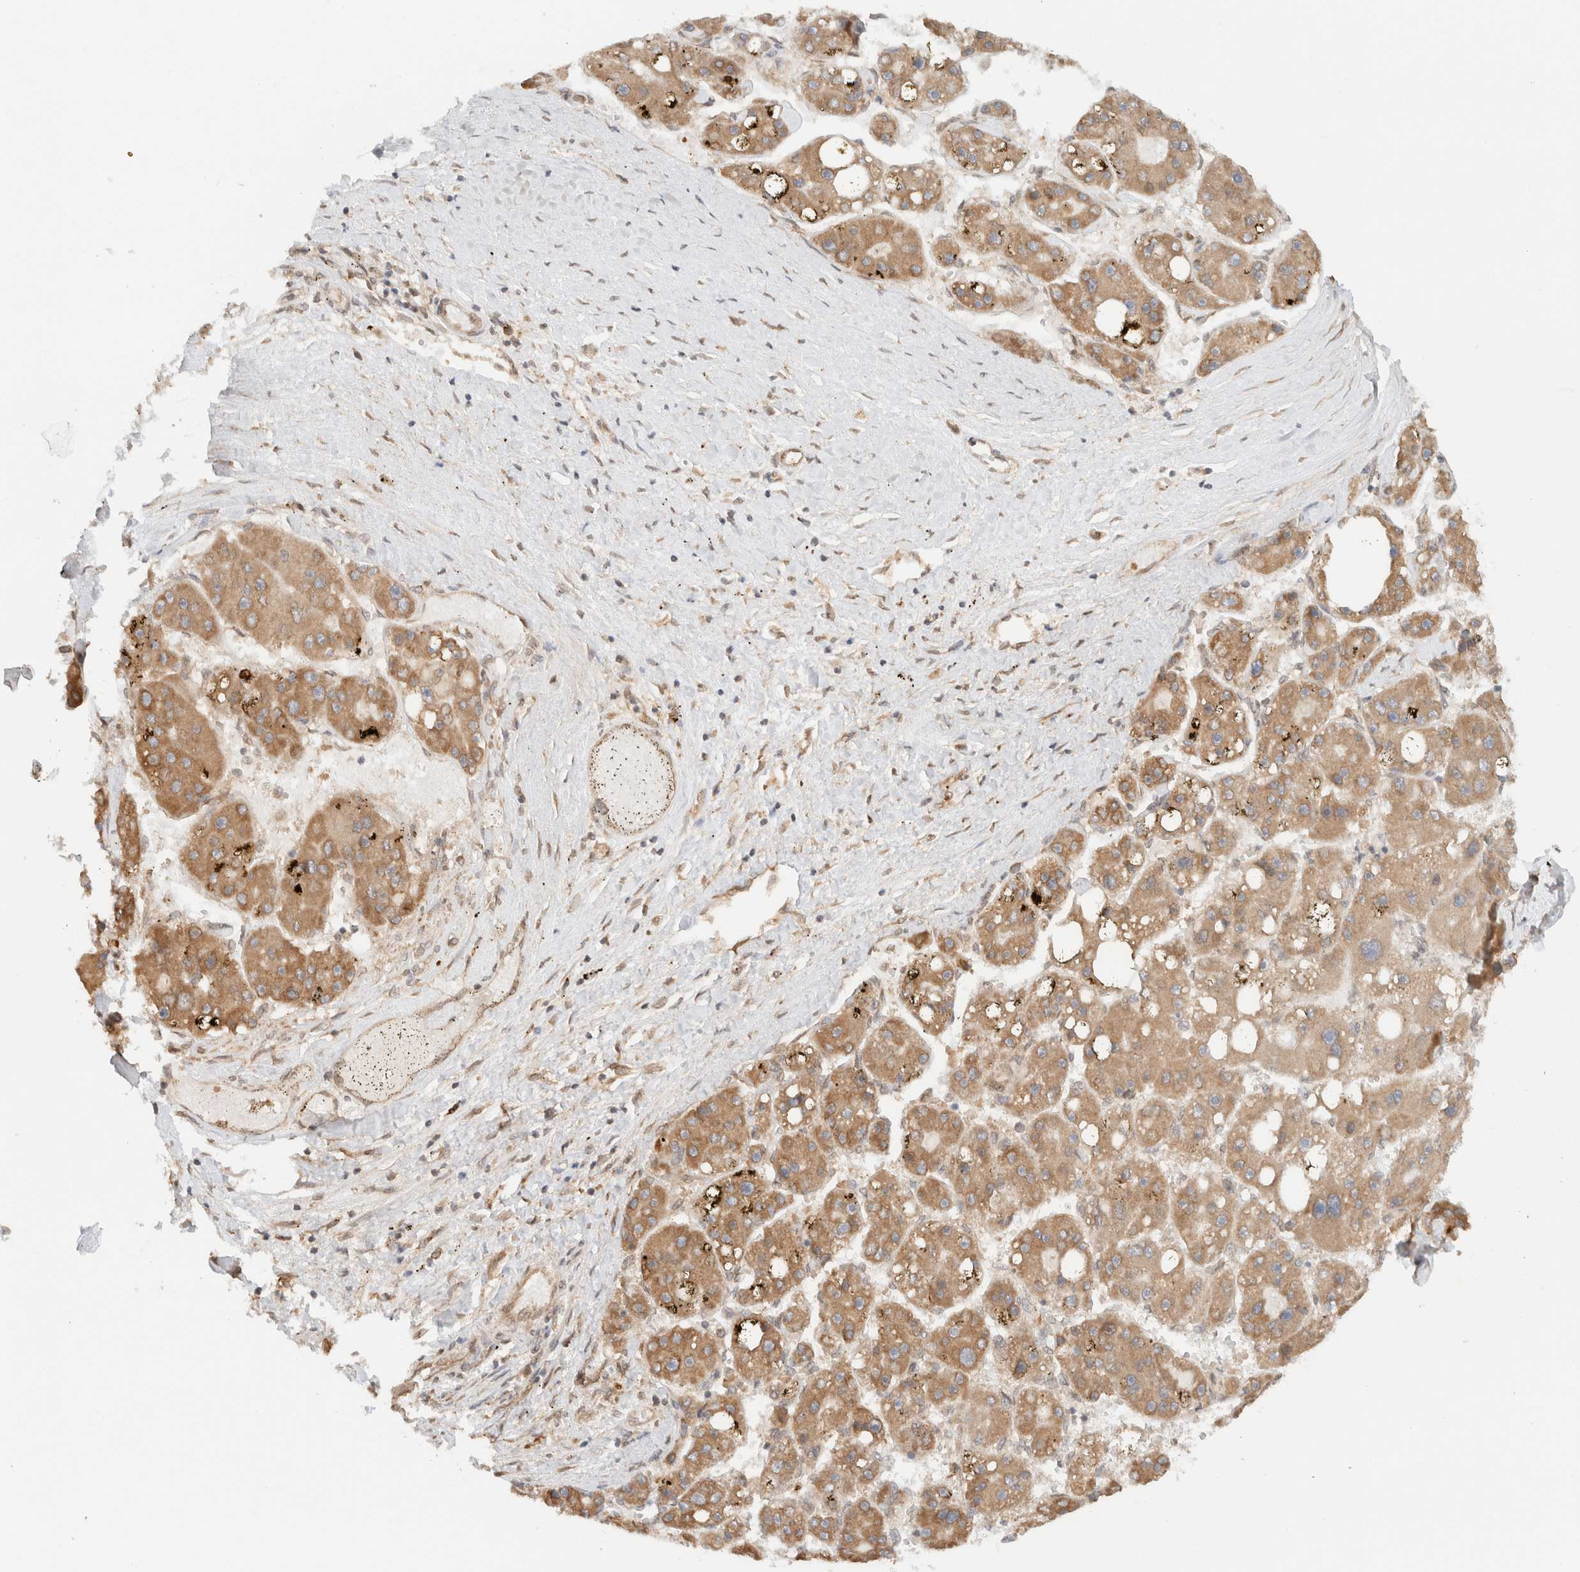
{"staining": {"intensity": "moderate", "quantity": ">75%", "location": "cytoplasmic/membranous"}, "tissue": "liver cancer", "cell_type": "Tumor cells", "image_type": "cancer", "snomed": [{"axis": "morphology", "description": "Carcinoma, Hepatocellular, NOS"}, {"axis": "topography", "description": "Liver"}], "caption": "Immunohistochemical staining of hepatocellular carcinoma (liver) reveals moderate cytoplasmic/membranous protein expression in approximately >75% of tumor cells.", "gene": "ARFGEF2", "patient": {"sex": "female", "age": 61}}